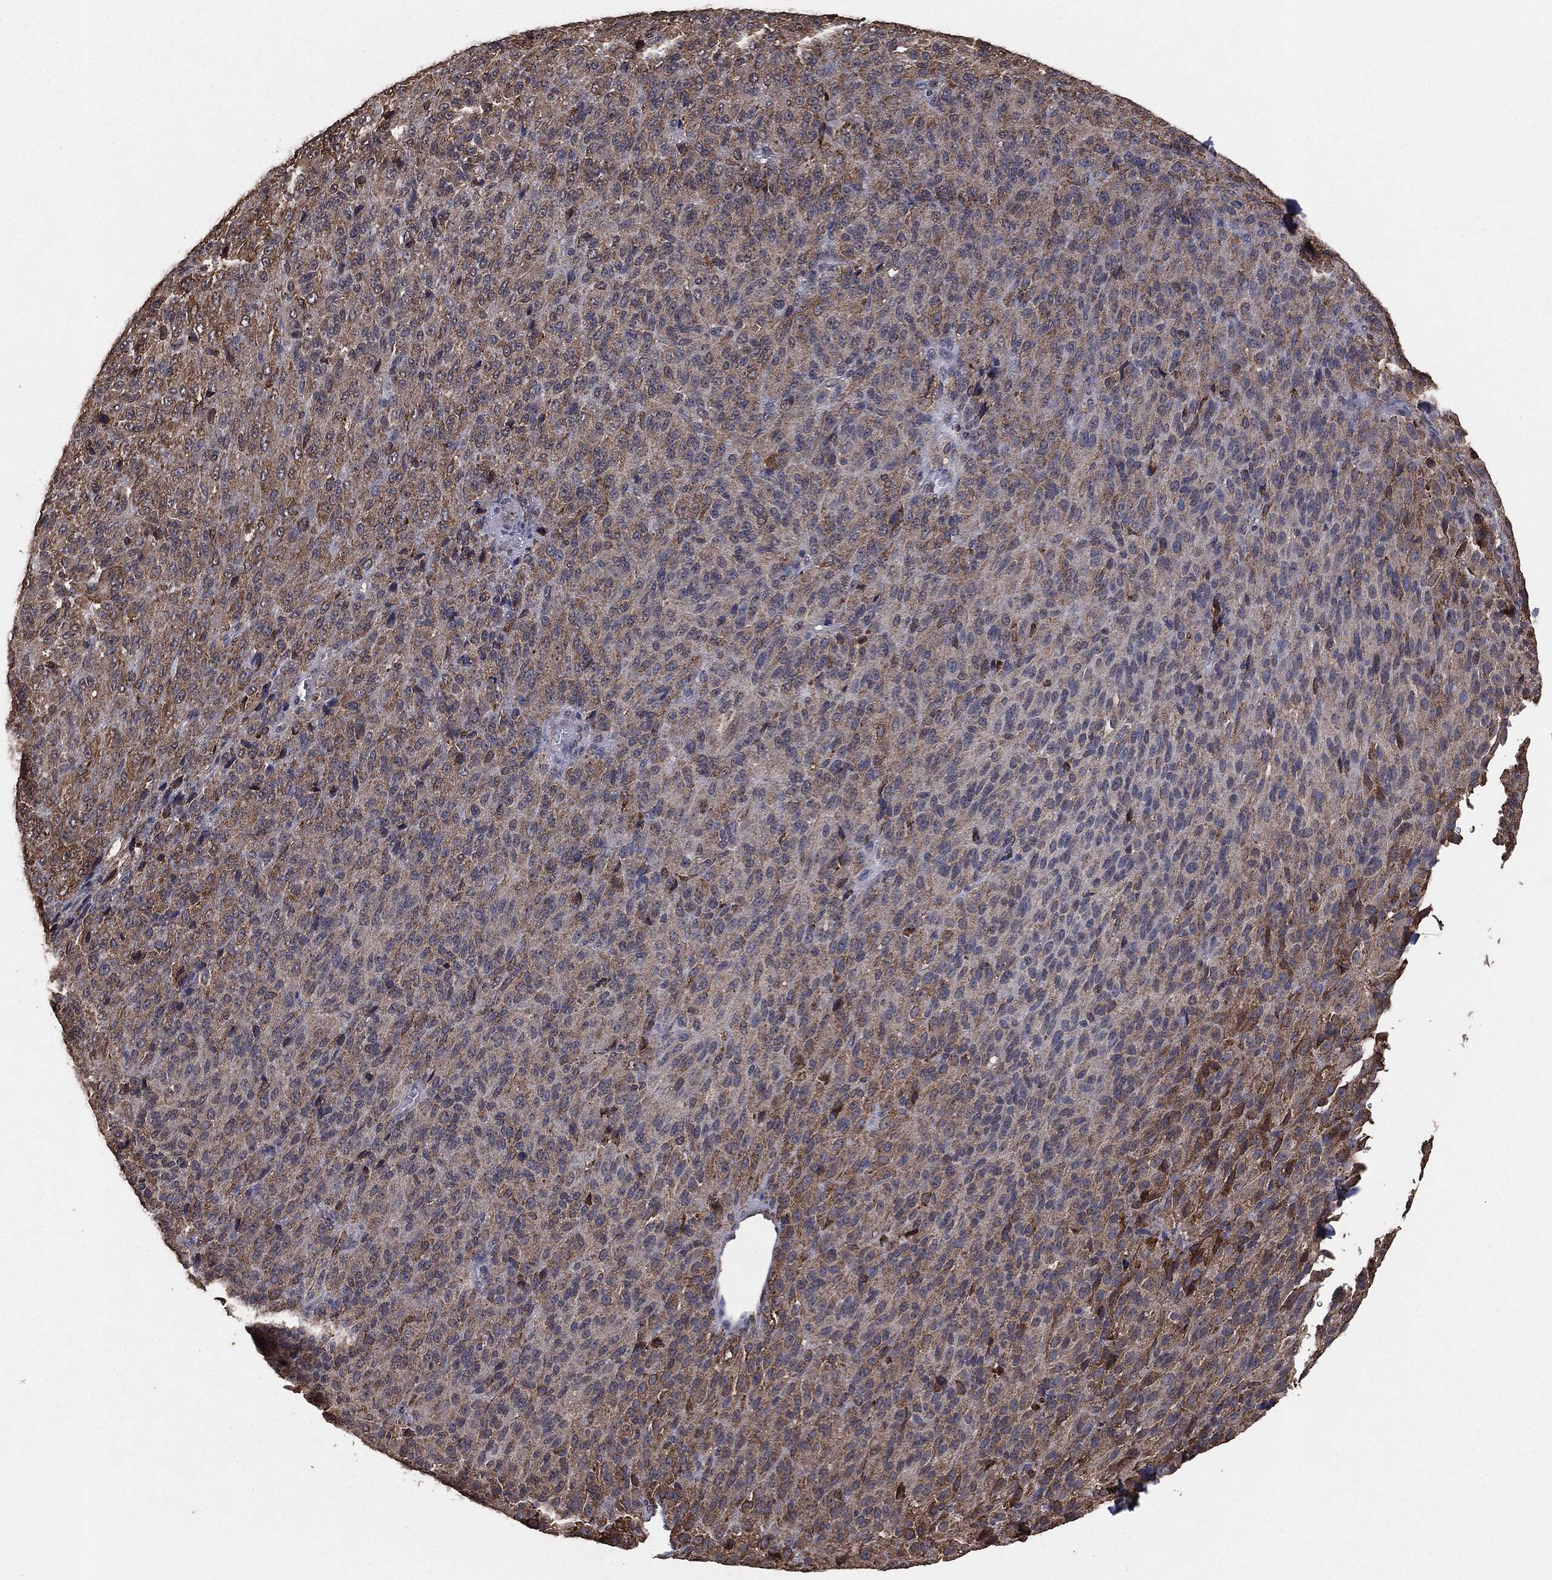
{"staining": {"intensity": "moderate", "quantity": "25%-75%", "location": "cytoplasmic/membranous"}, "tissue": "melanoma", "cell_type": "Tumor cells", "image_type": "cancer", "snomed": [{"axis": "morphology", "description": "Malignant melanoma, Metastatic site"}, {"axis": "topography", "description": "Brain"}], "caption": "Brown immunohistochemical staining in human malignant melanoma (metastatic site) shows moderate cytoplasmic/membranous expression in about 25%-75% of tumor cells. The staining is performed using DAB (3,3'-diaminobenzidine) brown chromogen to label protein expression. The nuclei are counter-stained blue using hematoxylin.", "gene": "MTOR", "patient": {"sex": "female", "age": 56}}